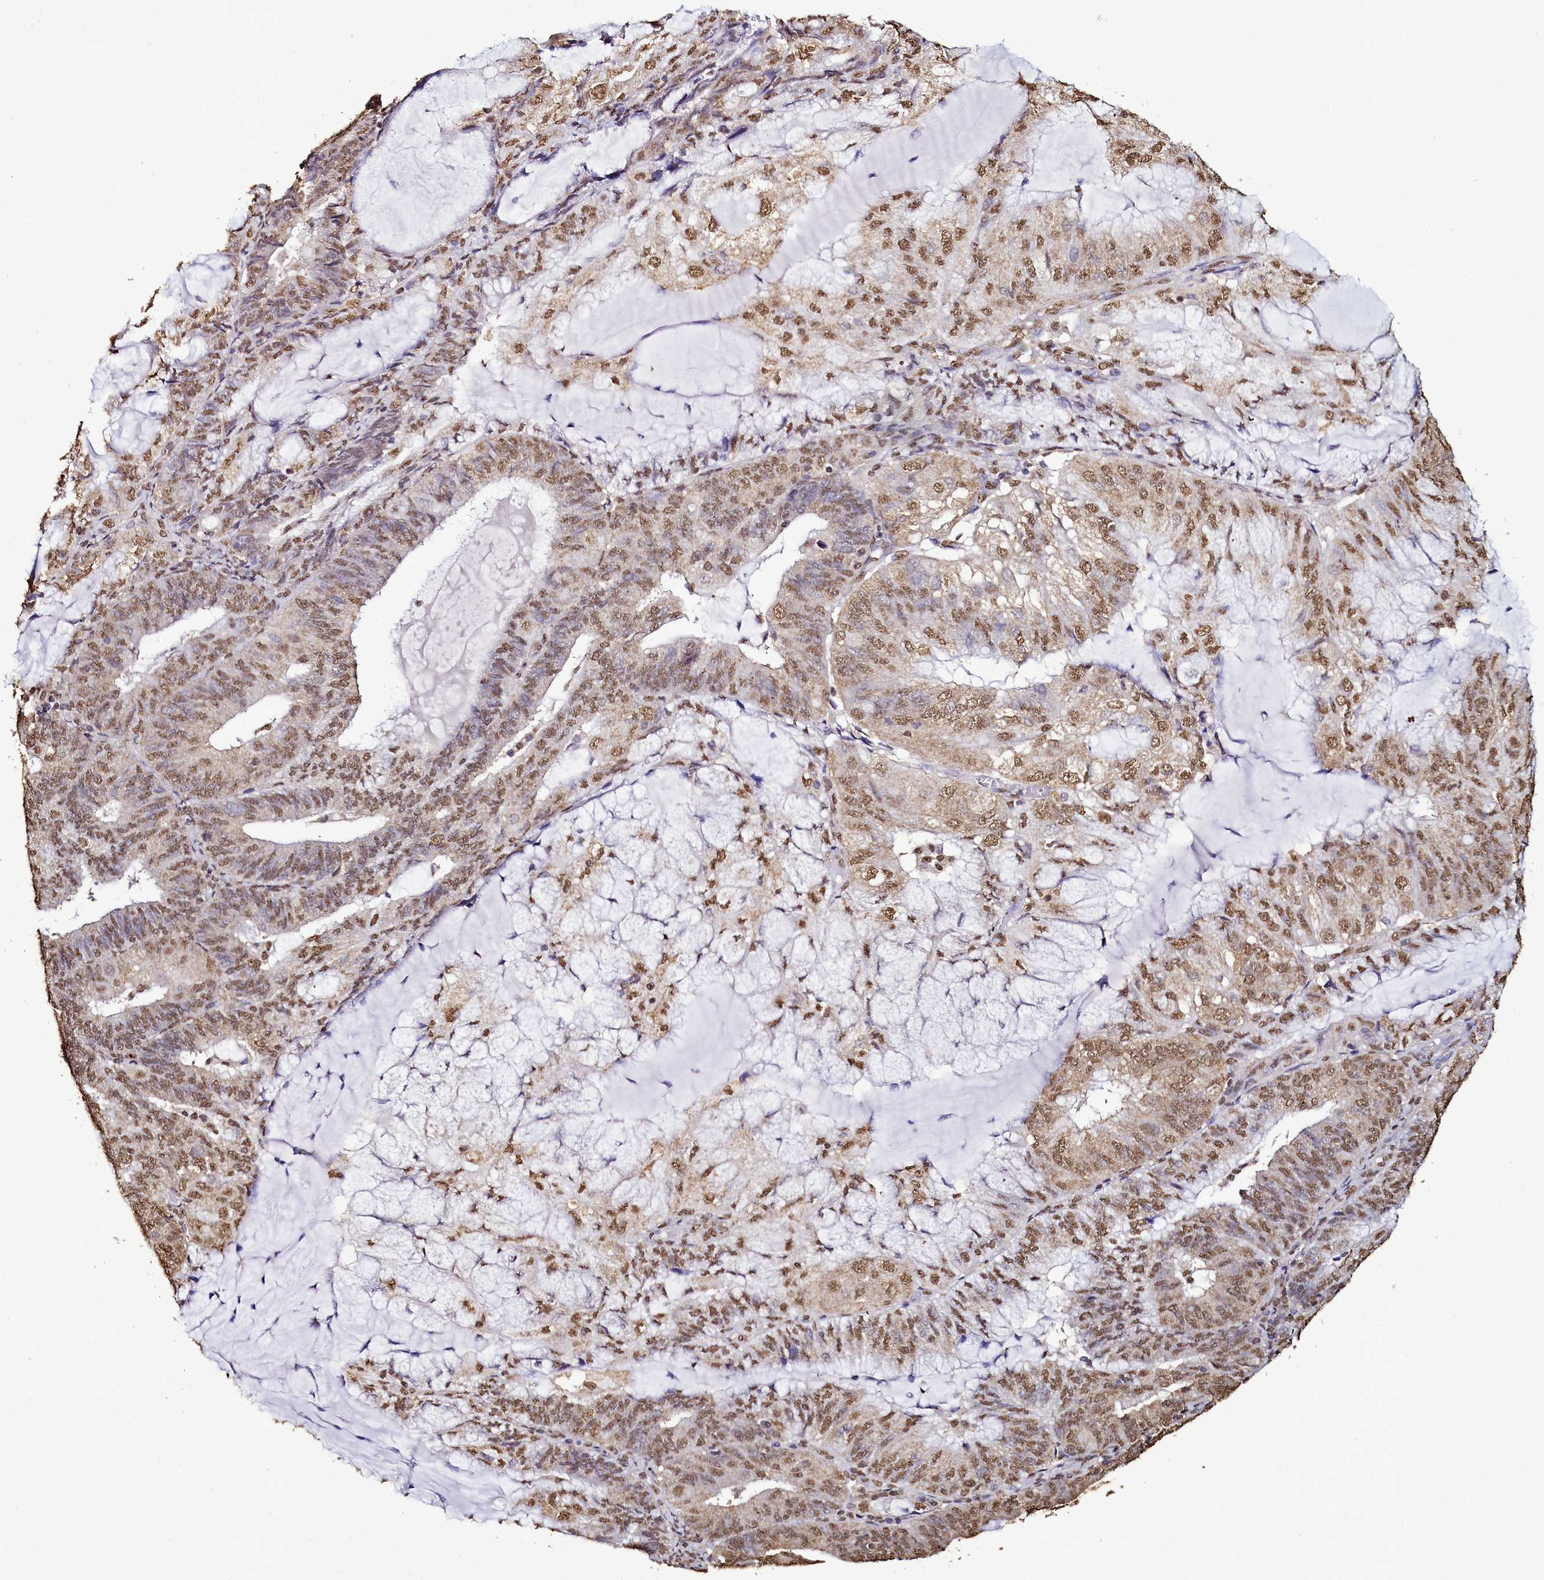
{"staining": {"intensity": "moderate", "quantity": ">75%", "location": "nuclear"}, "tissue": "endometrial cancer", "cell_type": "Tumor cells", "image_type": "cancer", "snomed": [{"axis": "morphology", "description": "Adenocarcinoma, NOS"}, {"axis": "topography", "description": "Endometrium"}], "caption": "DAB immunohistochemical staining of endometrial cancer displays moderate nuclear protein staining in approximately >75% of tumor cells. The staining was performed using DAB, with brown indicating positive protein expression. Nuclei are stained blue with hematoxylin.", "gene": "TRIP6", "patient": {"sex": "female", "age": 81}}